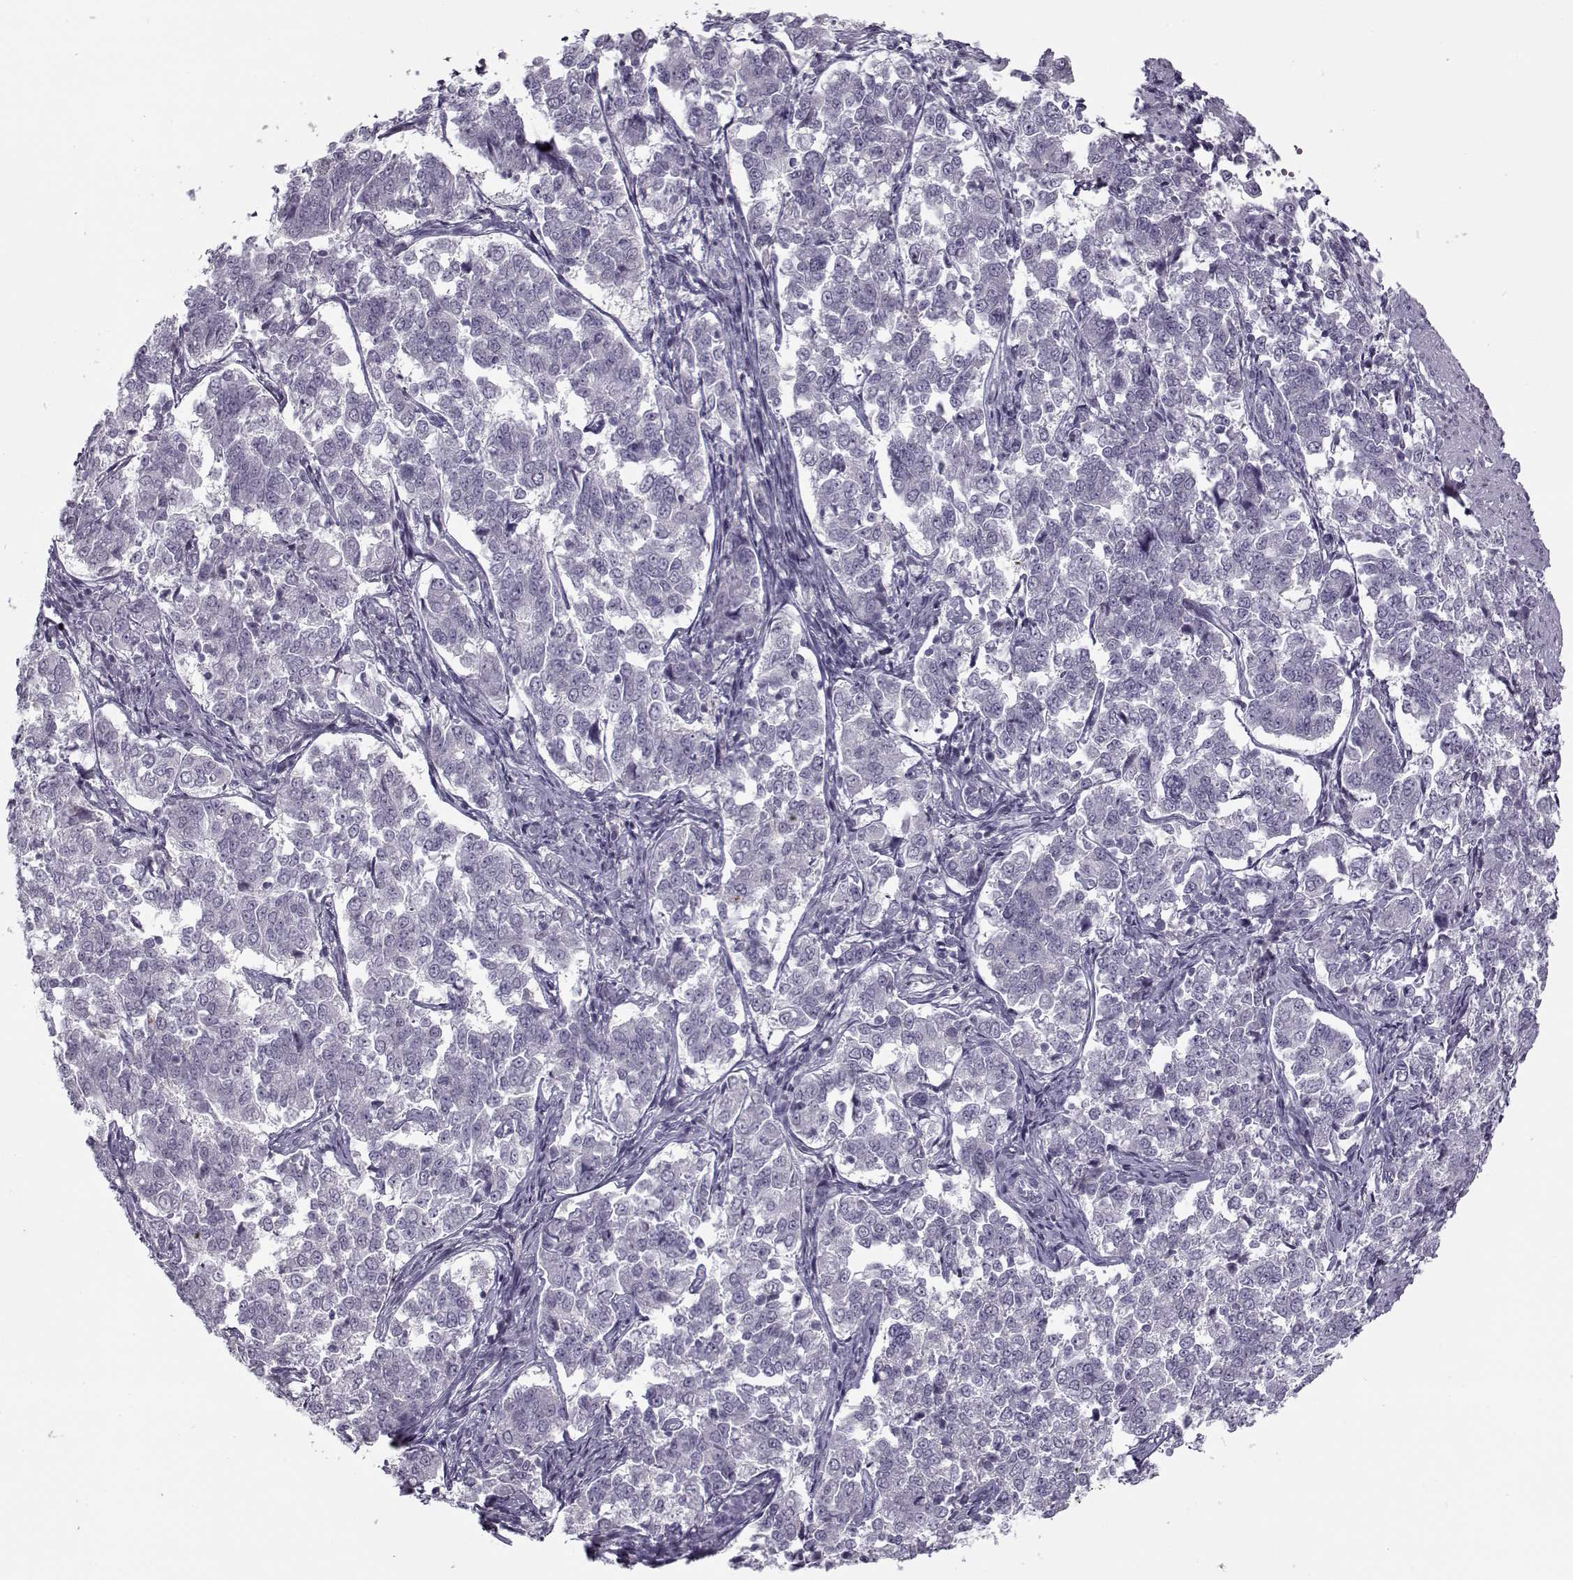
{"staining": {"intensity": "negative", "quantity": "none", "location": "none"}, "tissue": "endometrial cancer", "cell_type": "Tumor cells", "image_type": "cancer", "snomed": [{"axis": "morphology", "description": "Adenocarcinoma, NOS"}, {"axis": "topography", "description": "Endometrium"}], "caption": "Tumor cells show no significant protein positivity in adenocarcinoma (endometrial).", "gene": "PNMT", "patient": {"sex": "female", "age": 43}}